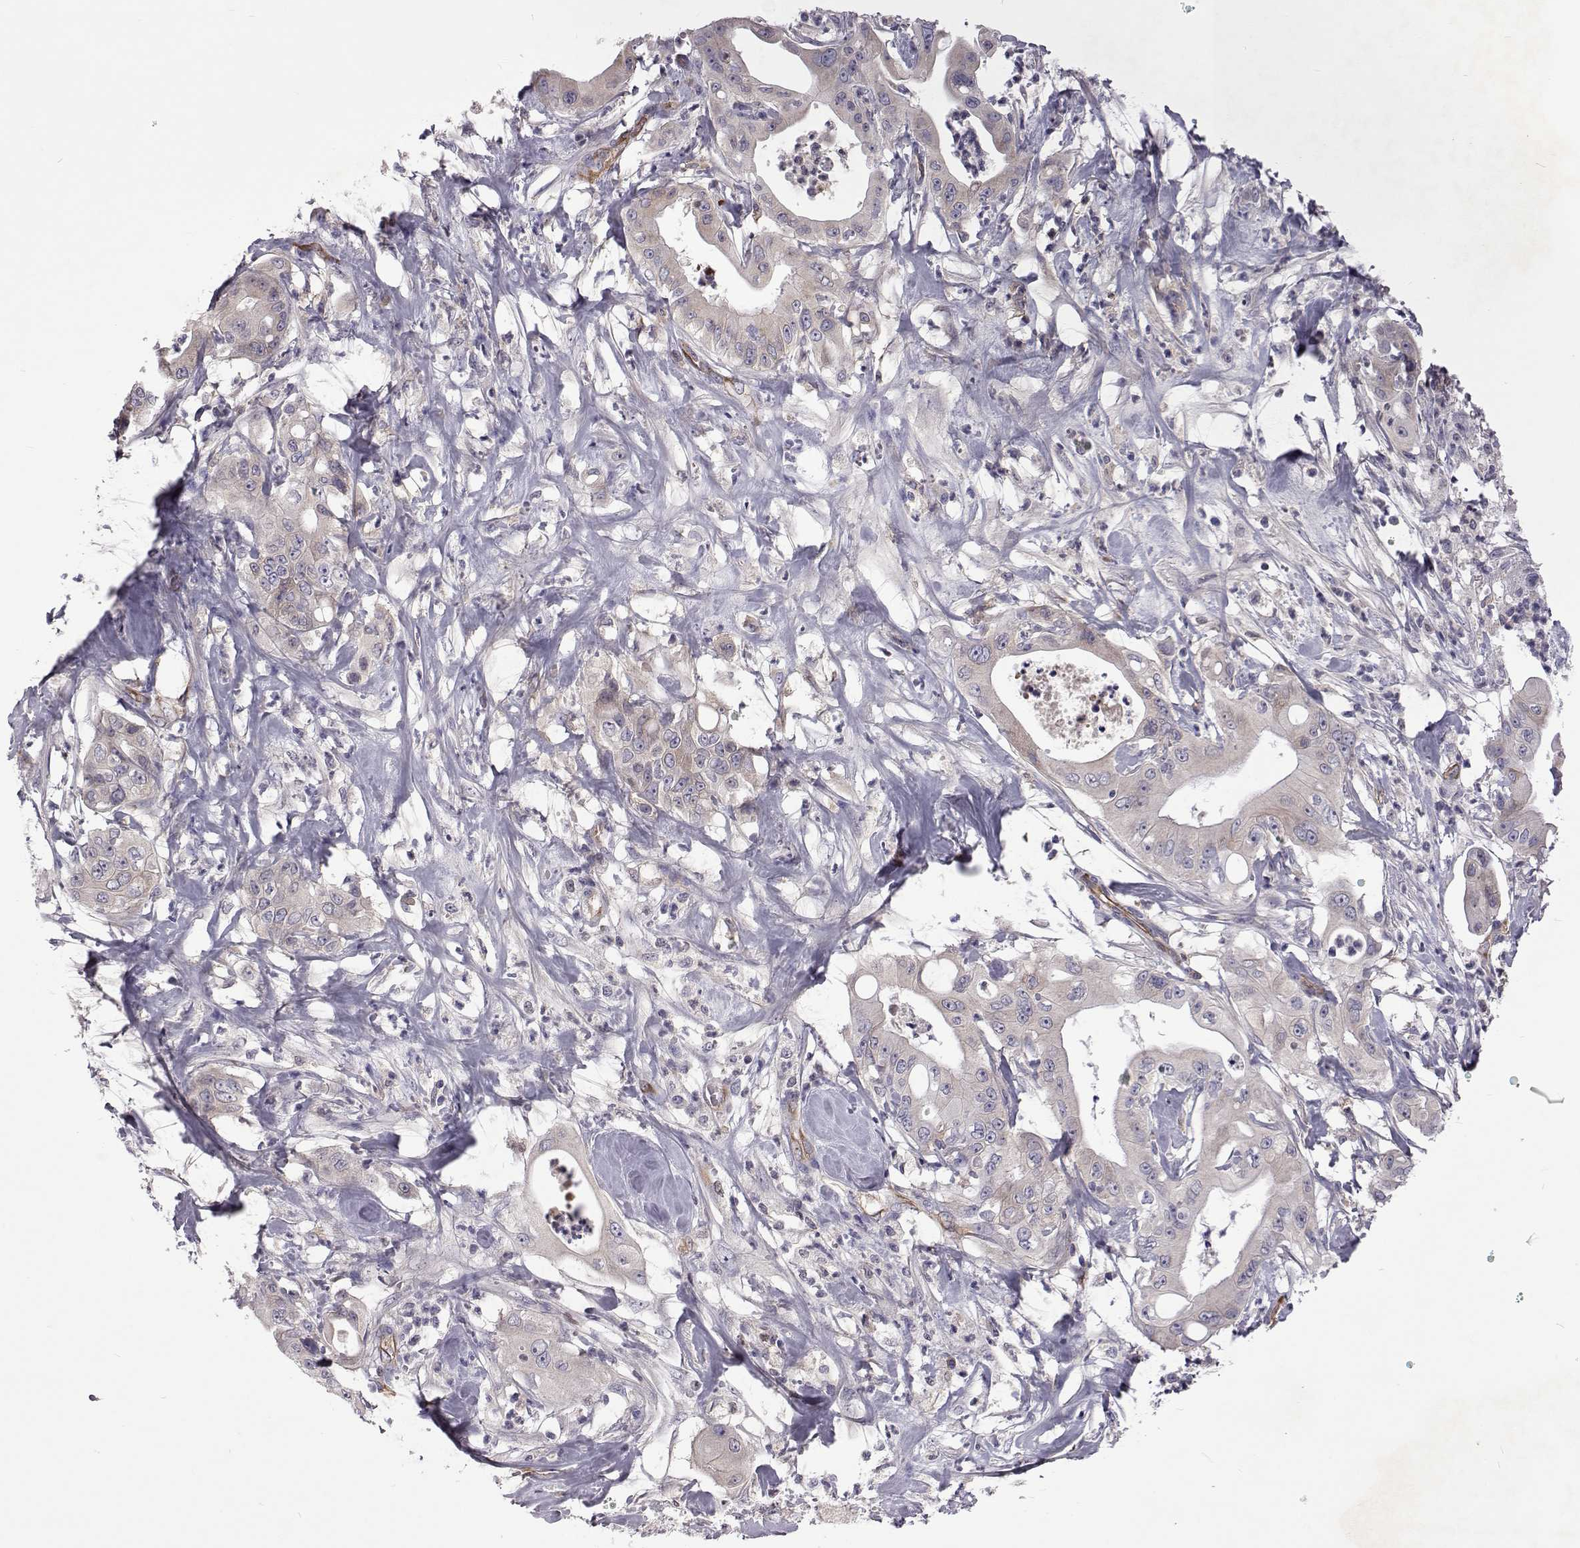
{"staining": {"intensity": "negative", "quantity": "none", "location": "none"}, "tissue": "pancreatic cancer", "cell_type": "Tumor cells", "image_type": "cancer", "snomed": [{"axis": "morphology", "description": "Adenocarcinoma, NOS"}, {"axis": "topography", "description": "Pancreas"}], "caption": "This micrograph is of pancreatic adenocarcinoma stained with immunohistochemistry (IHC) to label a protein in brown with the nuclei are counter-stained blue. There is no expression in tumor cells.", "gene": "TCF15", "patient": {"sex": "male", "age": 71}}